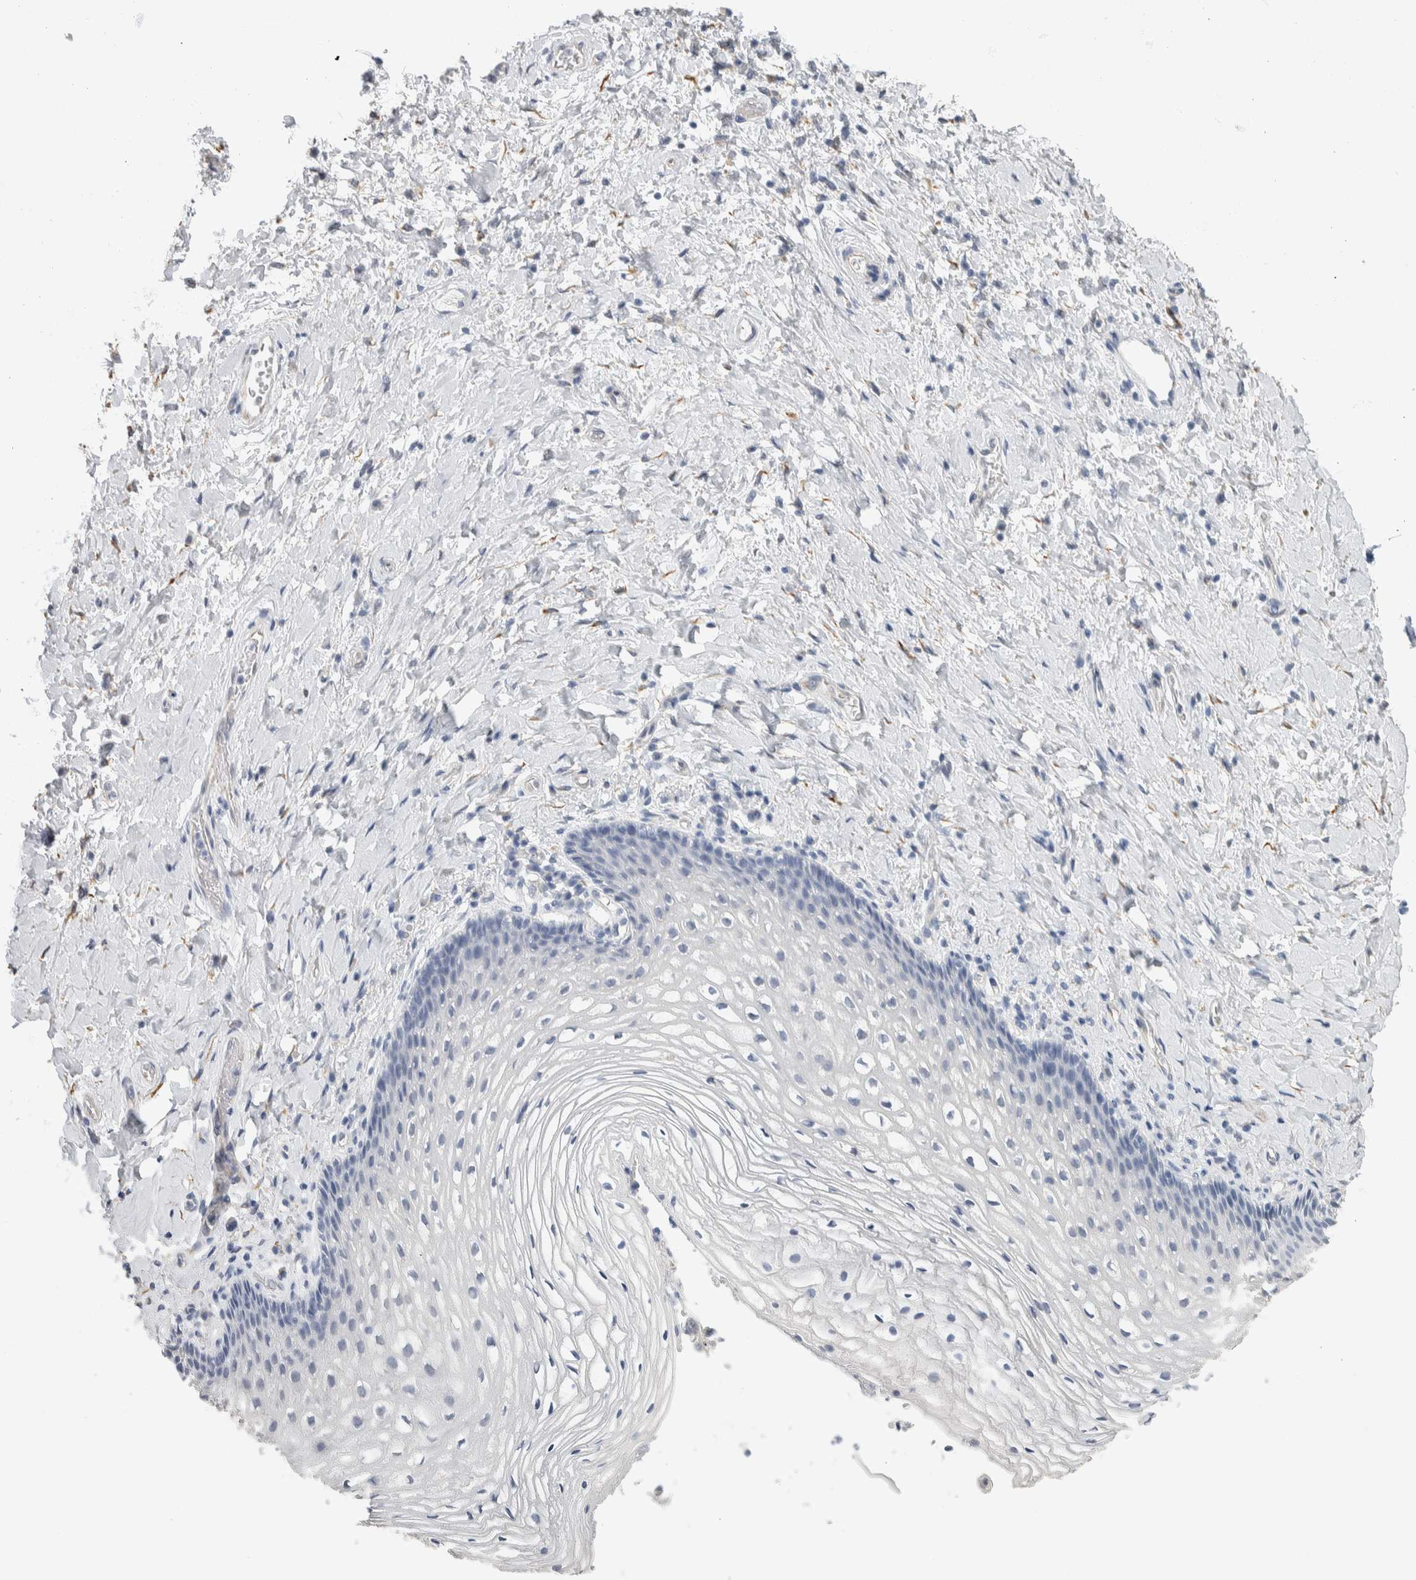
{"staining": {"intensity": "negative", "quantity": "none", "location": "none"}, "tissue": "vagina", "cell_type": "Squamous epithelial cells", "image_type": "normal", "snomed": [{"axis": "morphology", "description": "Normal tissue, NOS"}, {"axis": "topography", "description": "Vagina"}], "caption": "There is no significant positivity in squamous epithelial cells of vagina. The staining was performed using DAB (3,3'-diaminobenzidine) to visualize the protein expression in brown, while the nuclei were stained in blue with hematoxylin (Magnification: 20x).", "gene": "NEFM", "patient": {"sex": "female", "age": 60}}